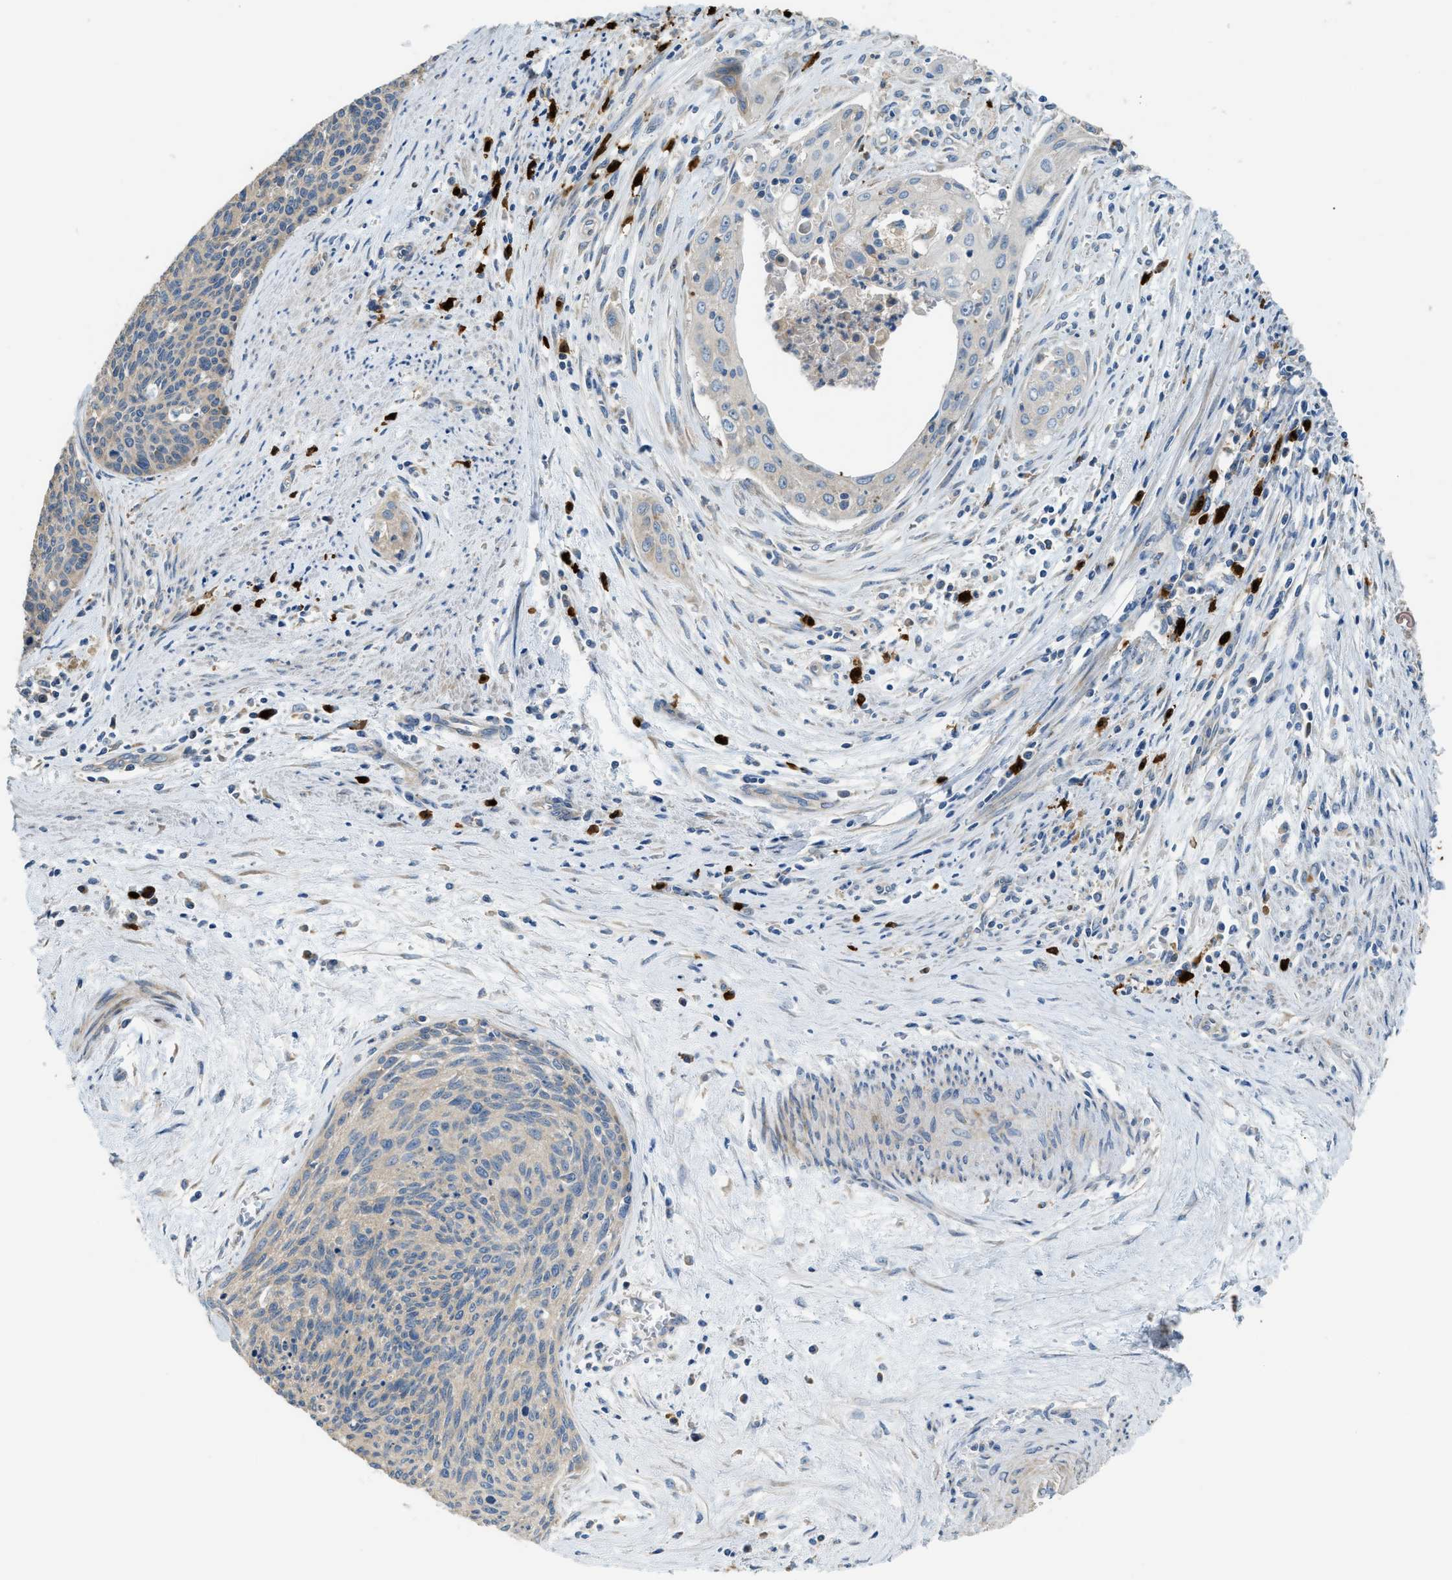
{"staining": {"intensity": "negative", "quantity": "none", "location": "none"}, "tissue": "cervical cancer", "cell_type": "Tumor cells", "image_type": "cancer", "snomed": [{"axis": "morphology", "description": "Squamous cell carcinoma, NOS"}, {"axis": "topography", "description": "Cervix"}], "caption": "Immunohistochemistry image of cervical cancer stained for a protein (brown), which shows no staining in tumor cells.", "gene": "TMEM68", "patient": {"sex": "female", "age": 55}}